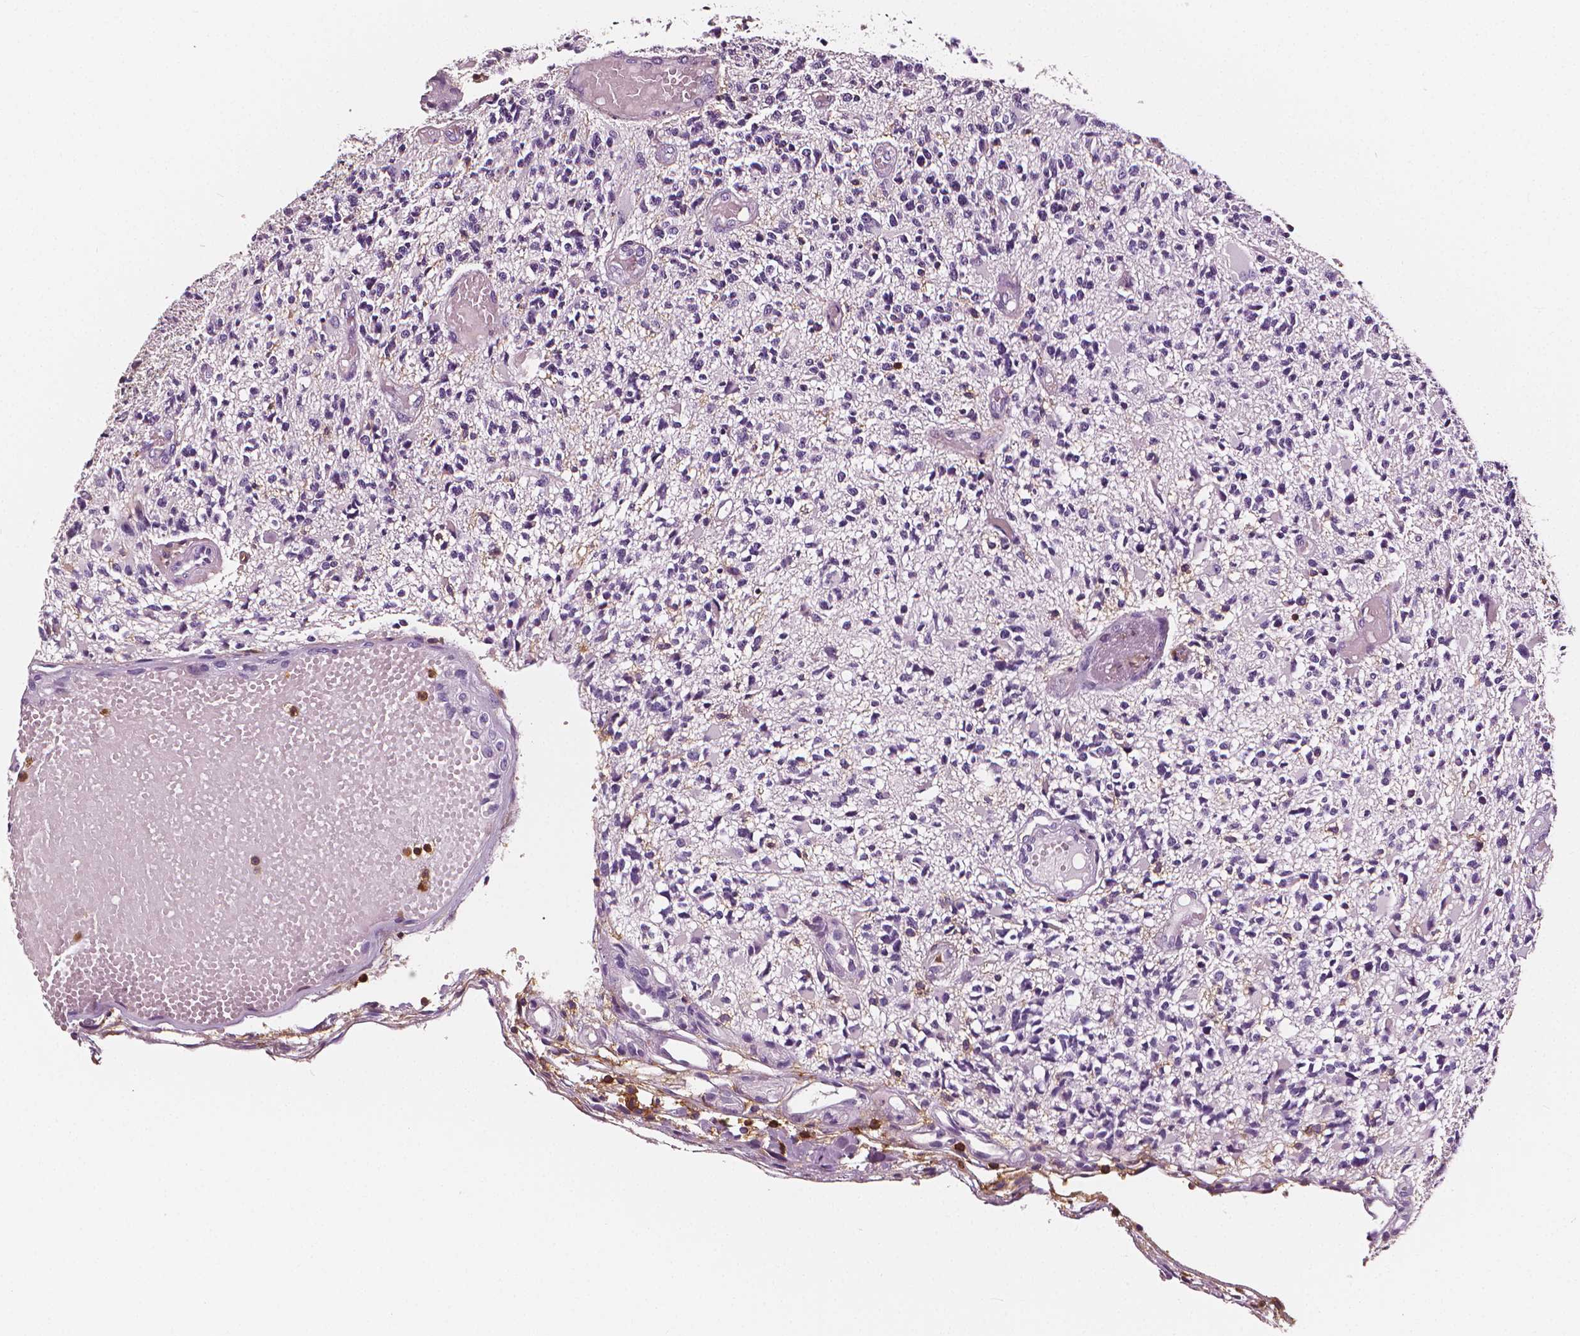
{"staining": {"intensity": "negative", "quantity": "none", "location": "none"}, "tissue": "glioma", "cell_type": "Tumor cells", "image_type": "cancer", "snomed": [{"axis": "morphology", "description": "Glioma, malignant, High grade"}, {"axis": "topography", "description": "Brain"}], "caption": "This is an immunohistochemistry photomicrograph of glioma. There is no staining in tumor cells.", "gene": "PTPRC", "patient": {"sex": "female", "age": 63}}